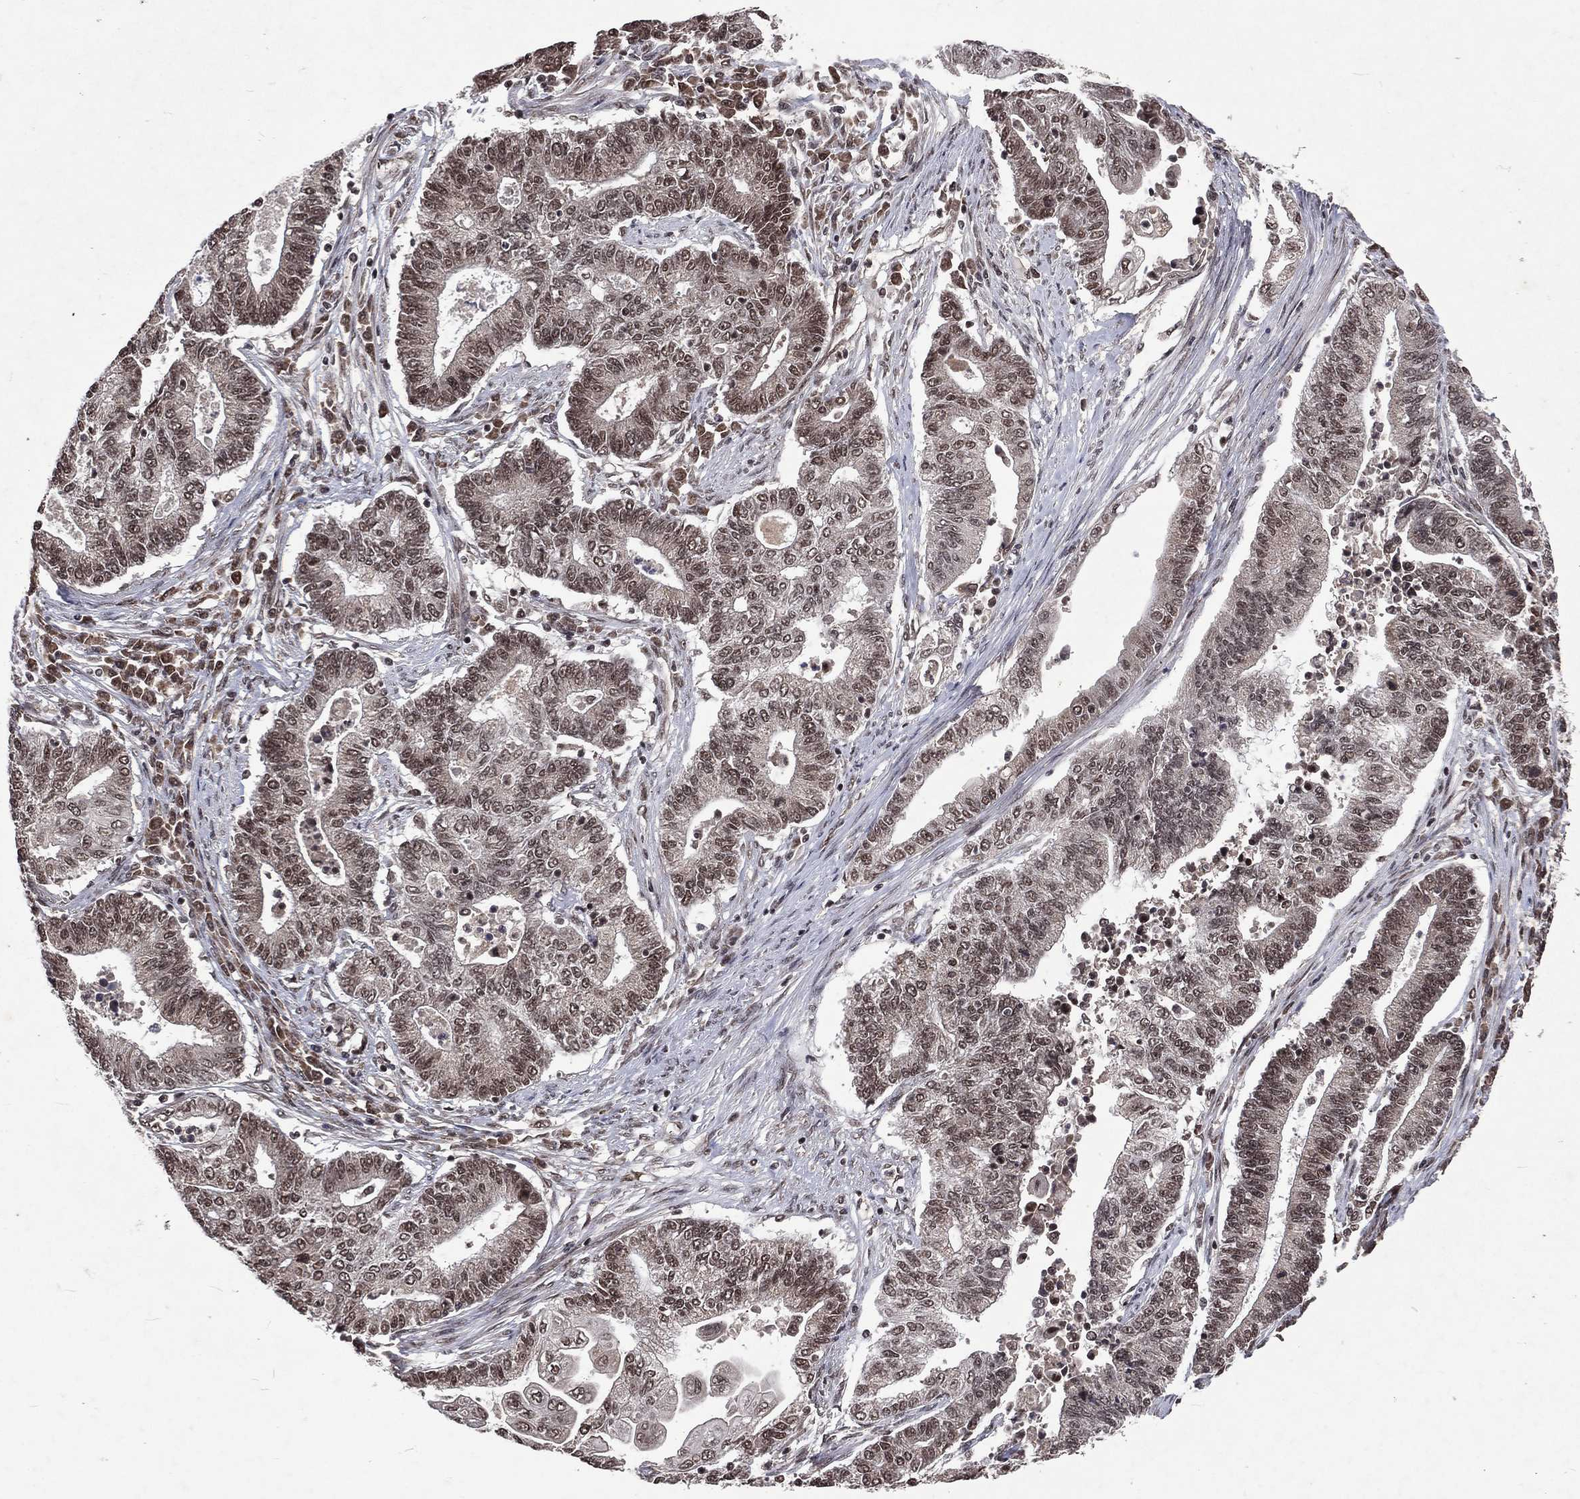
{"staining": {"intensity": "weak", "quantity": "25%-75%", "location": "cytoplasmic/membranous,nuclear"}, "tissue": "endometrial cancer", "cell_type": "Tumor cells", "image_type": "cancer", "snomed": [{"axis": "morphology", "description": "Adenocarcinoma, NOS"}, {"axis": "topography", "description": "Uterus"}, {"axis": "topography", "description": "Endometrium"}], "caption": "Protein expression analysis of human endometrial adenocarcinoma reveals weak cytoplasmic/membranous and nuclear staining in about 25%-75% of tumor cells. (brown staining indicates protein expression, while blue staining denotes nuclei).", "gene": "DMAP1", "patient": {"sex": "female", "age": 54}}